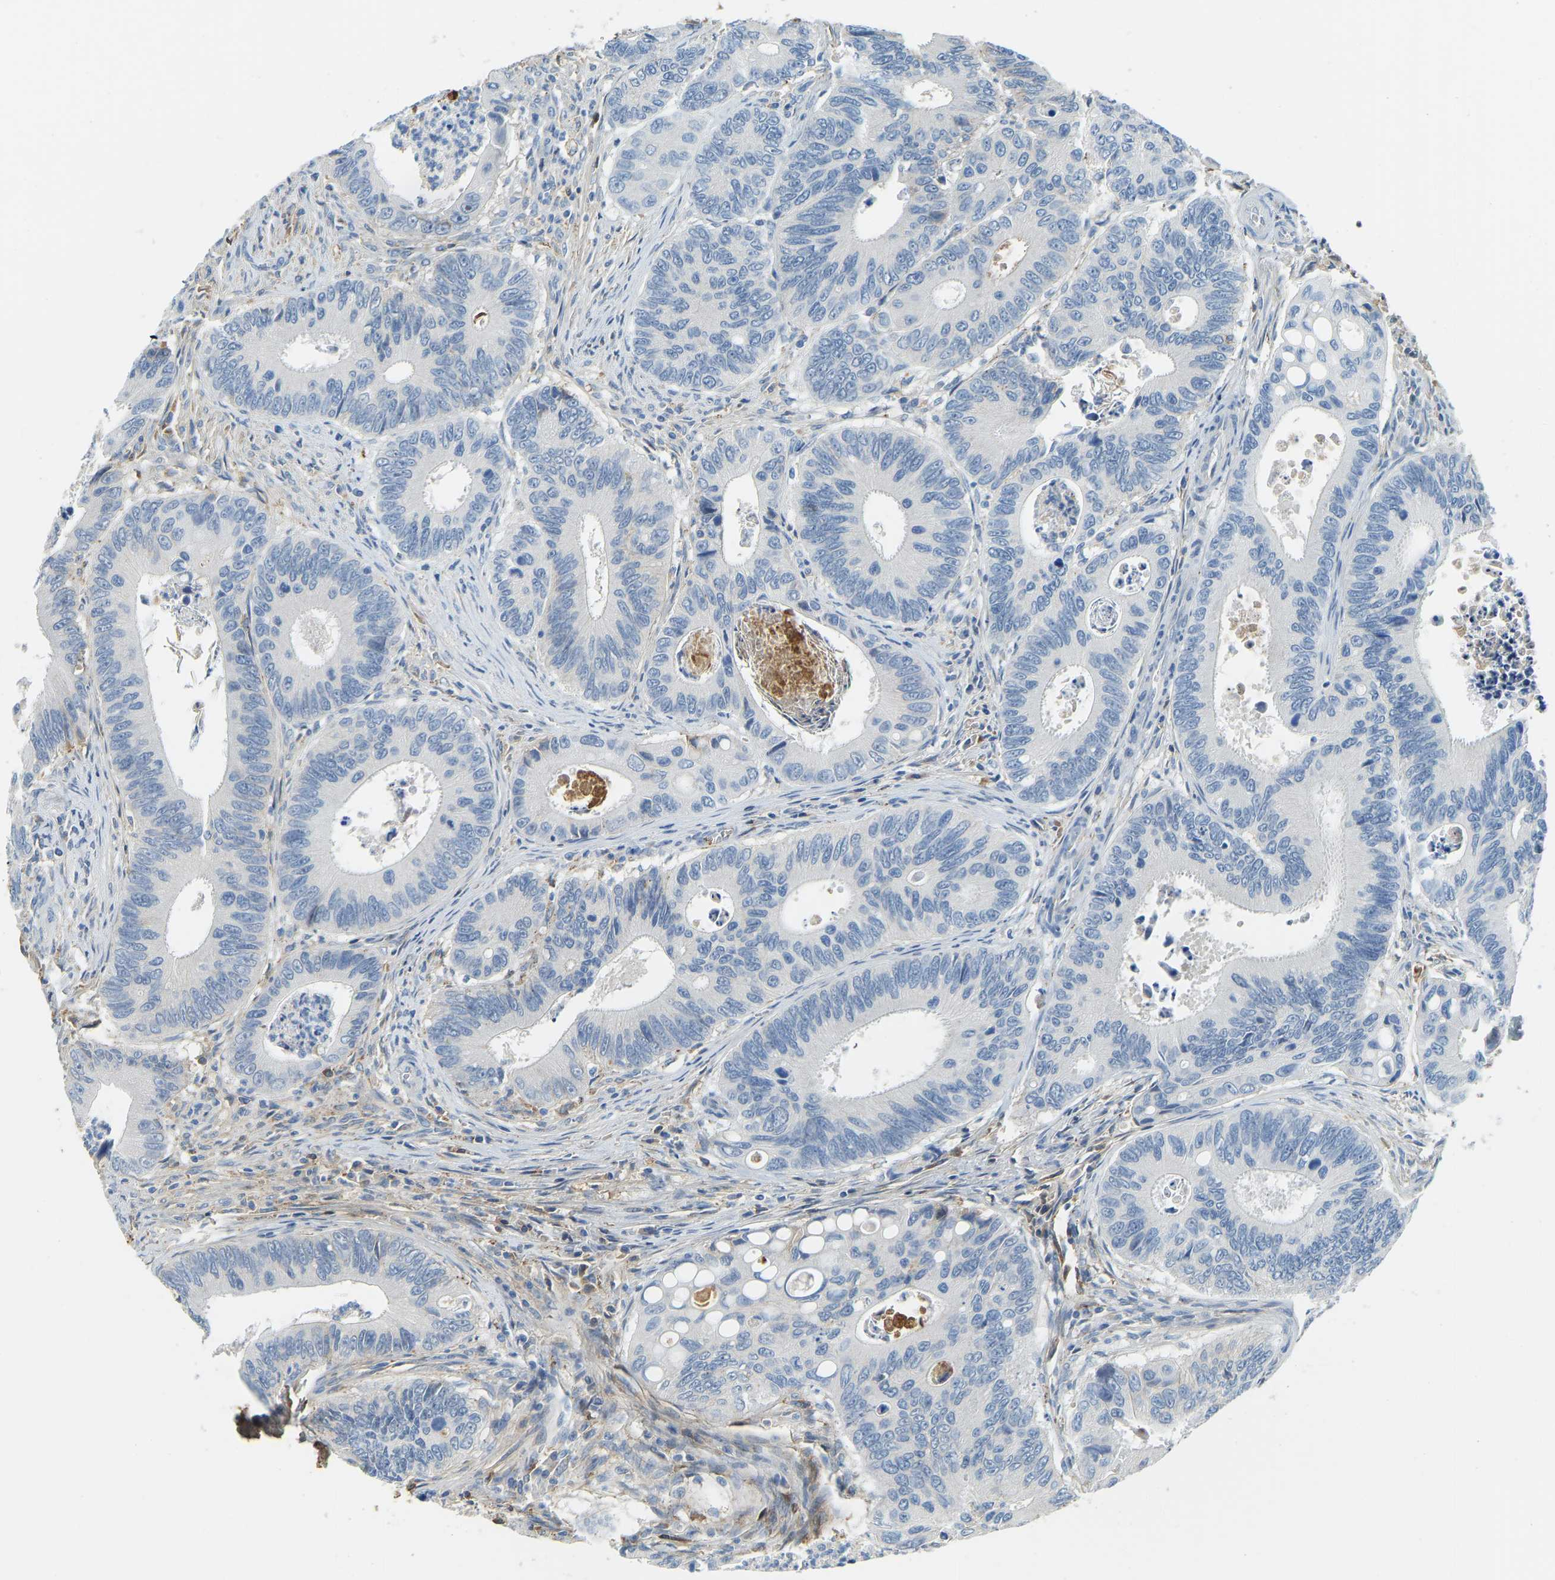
{"staining": {"intensity": "negative", "quantity": "none", "location": "none"}, "tissue": "colorectal cancer", "cell_type": "Tumor cells", "image_type": "cancer", "snomed": [{"axis": "morphology", "description": "Inflammation, NOS"}, {"axis": "morphology", "description": "Adenocarcinoma, NOS"}, {"axis": "topography", "description": "Colon"}], "caption": "Human colorectal adenocarcinoma stained for a protein using immunohistochemistry (IHC) shows no positivity in tumor cells.", "gene": "THBS4", "patient": {"sex": "male", "age": 72}}